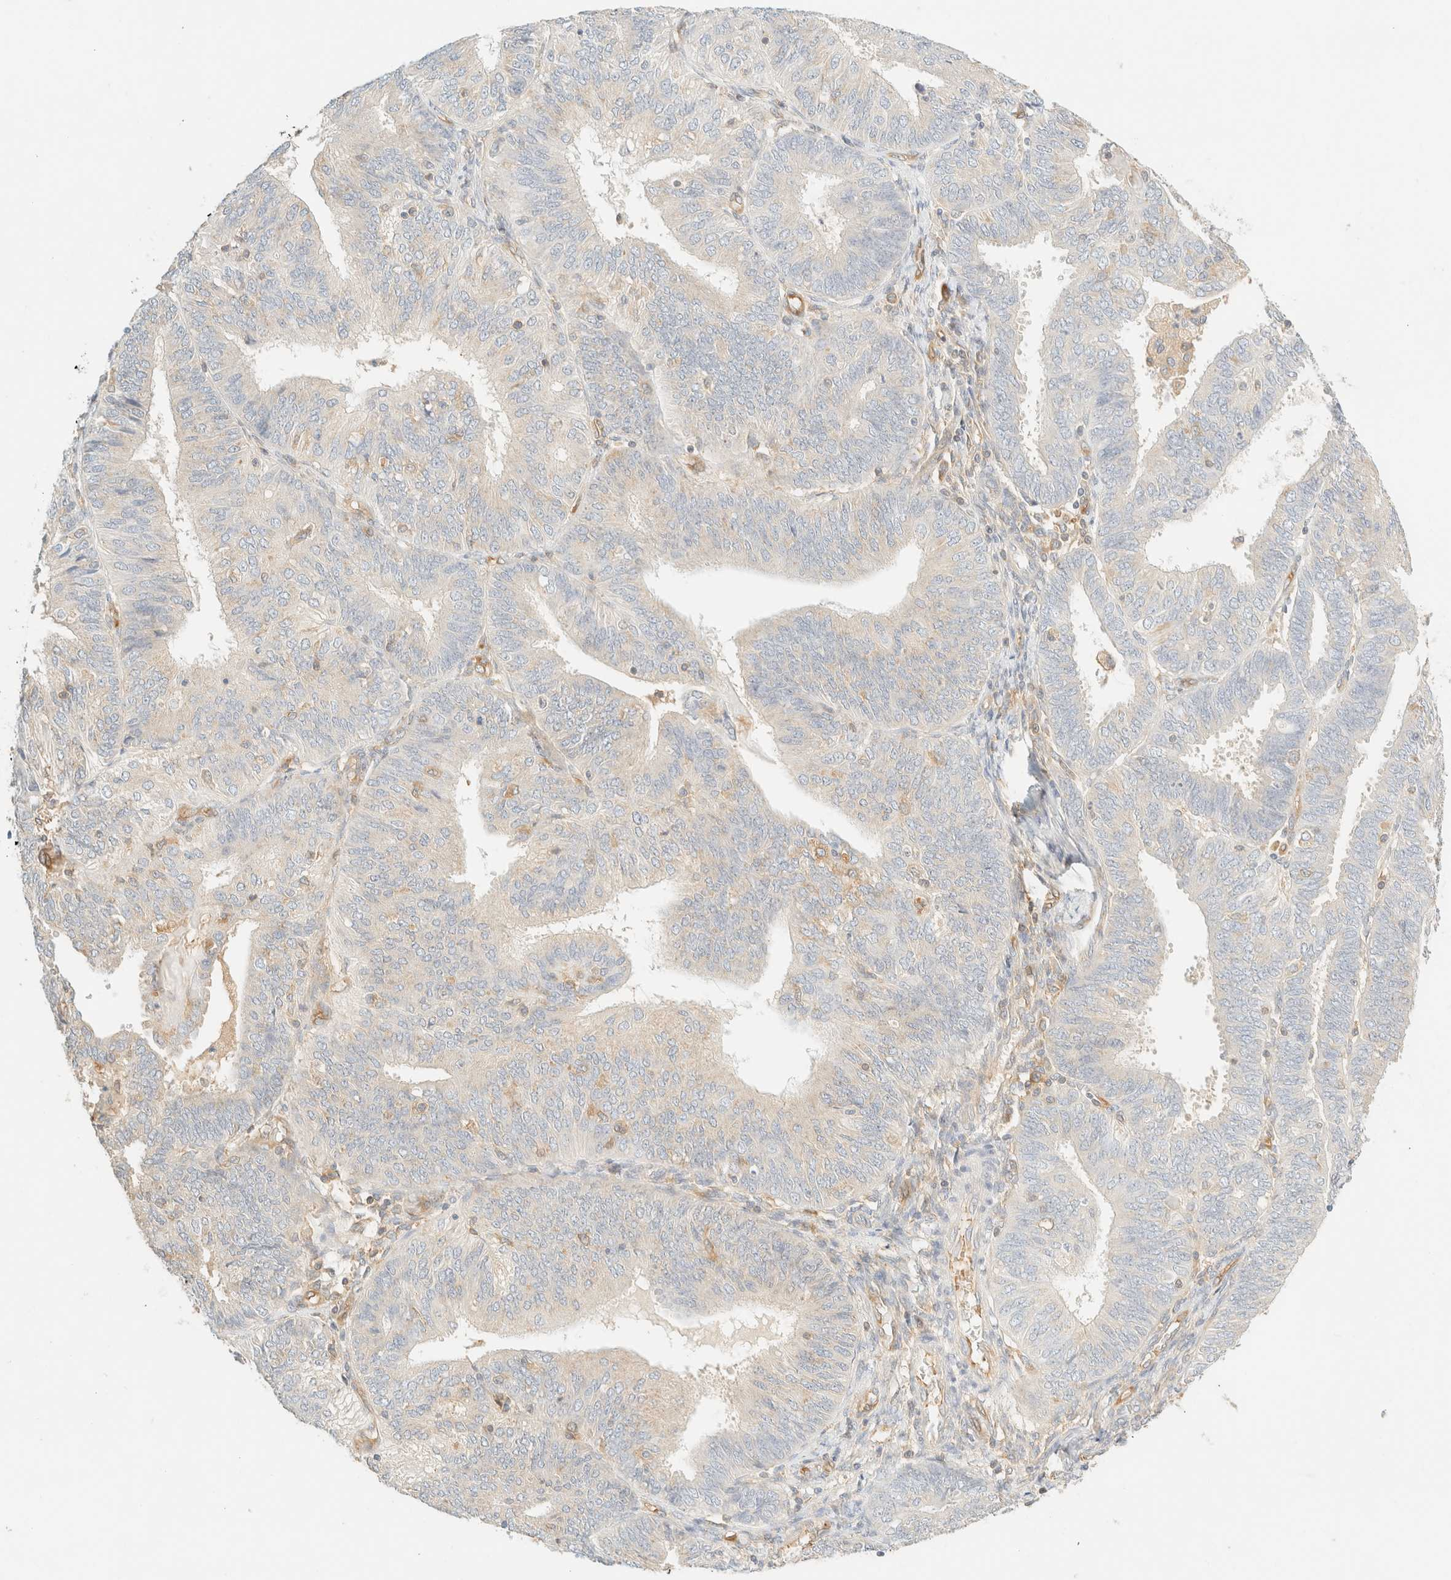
{"staining": {"intensity": "negative", "quantity": "none", "location": "none"}, "tissue": "endometrial cancer", "cell_type": "Tumor cells", "image_type": "cancer", "snomed": [{"axis": "morphology", "description": "Adenocarcinoma, NOS"}, {"axis": "topography", "description": "Endometrium"}], "caption": "Endometrial adenocarcinoma was stained to show a protein in brown. There is no significant positivity in tumor cells. (DAB (3,3'-diaminobenzidine) IHC visualized using brightfield microscopy, high magnification).", "gene": "FHOD1", "patient": {"sex": "female", "age": 58}}